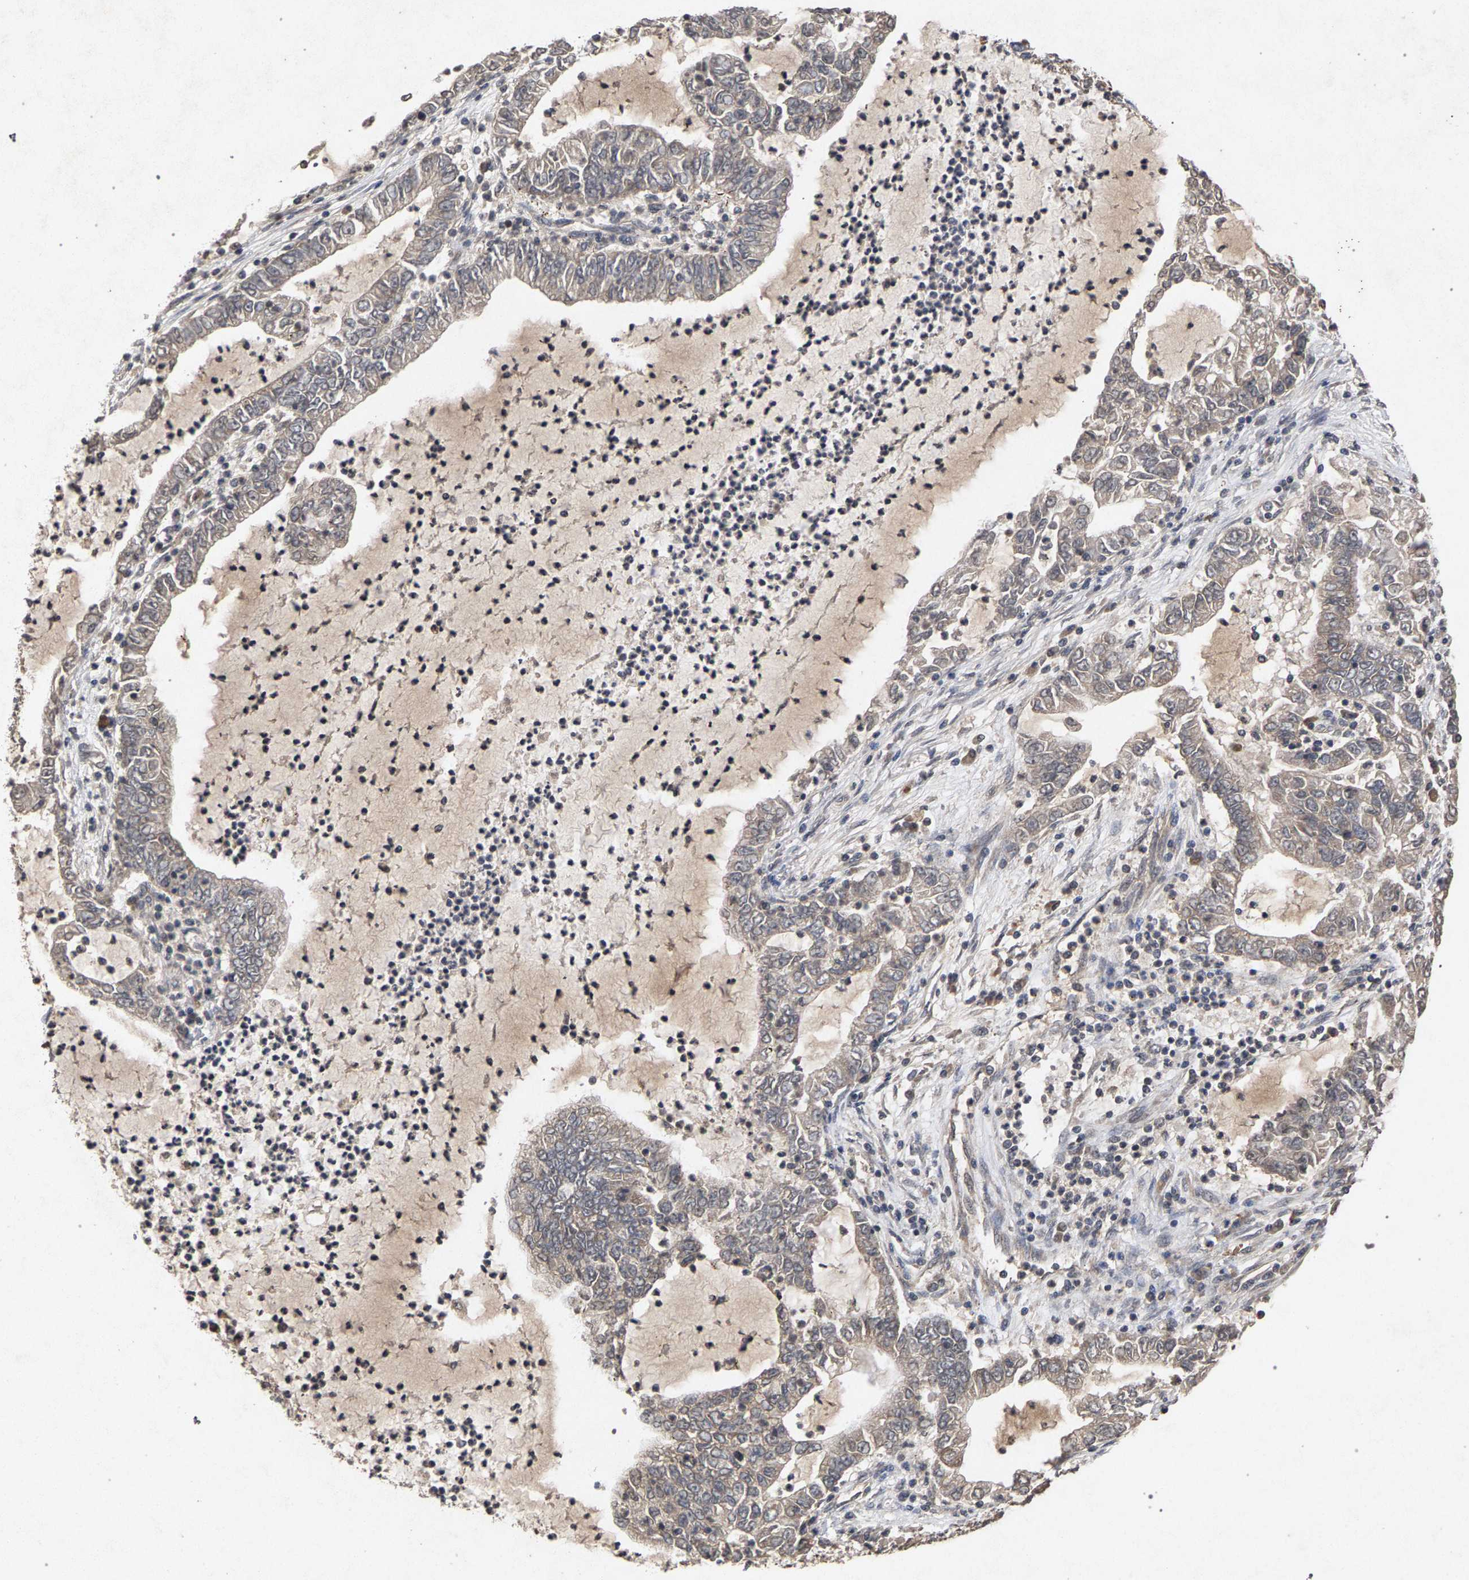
{"staining": {"intensity": "weak", "quantity": "25%-75%", "location": "cytoplasmic/membranous"}, "tissue": "lung cancer", "cell_type": "Tumor cells", "image_type": "cancer", "snomed": [{"axis": "morphology", "description": "Adenocarcinoma, NOS"}, {"axis": "topography", "description": "Lung"}], "caption": "The image exhibits immunohistochemical staining of adenocarcinoma (lung). There is weak cytoplasmic/membranous positivity is identified in approximately 25%-75% of tumor cells. (IHC, brightfield microscopy, high magnification).", "gene": "SLC4A4", "patient": {"sex": "female", "age": 51}}